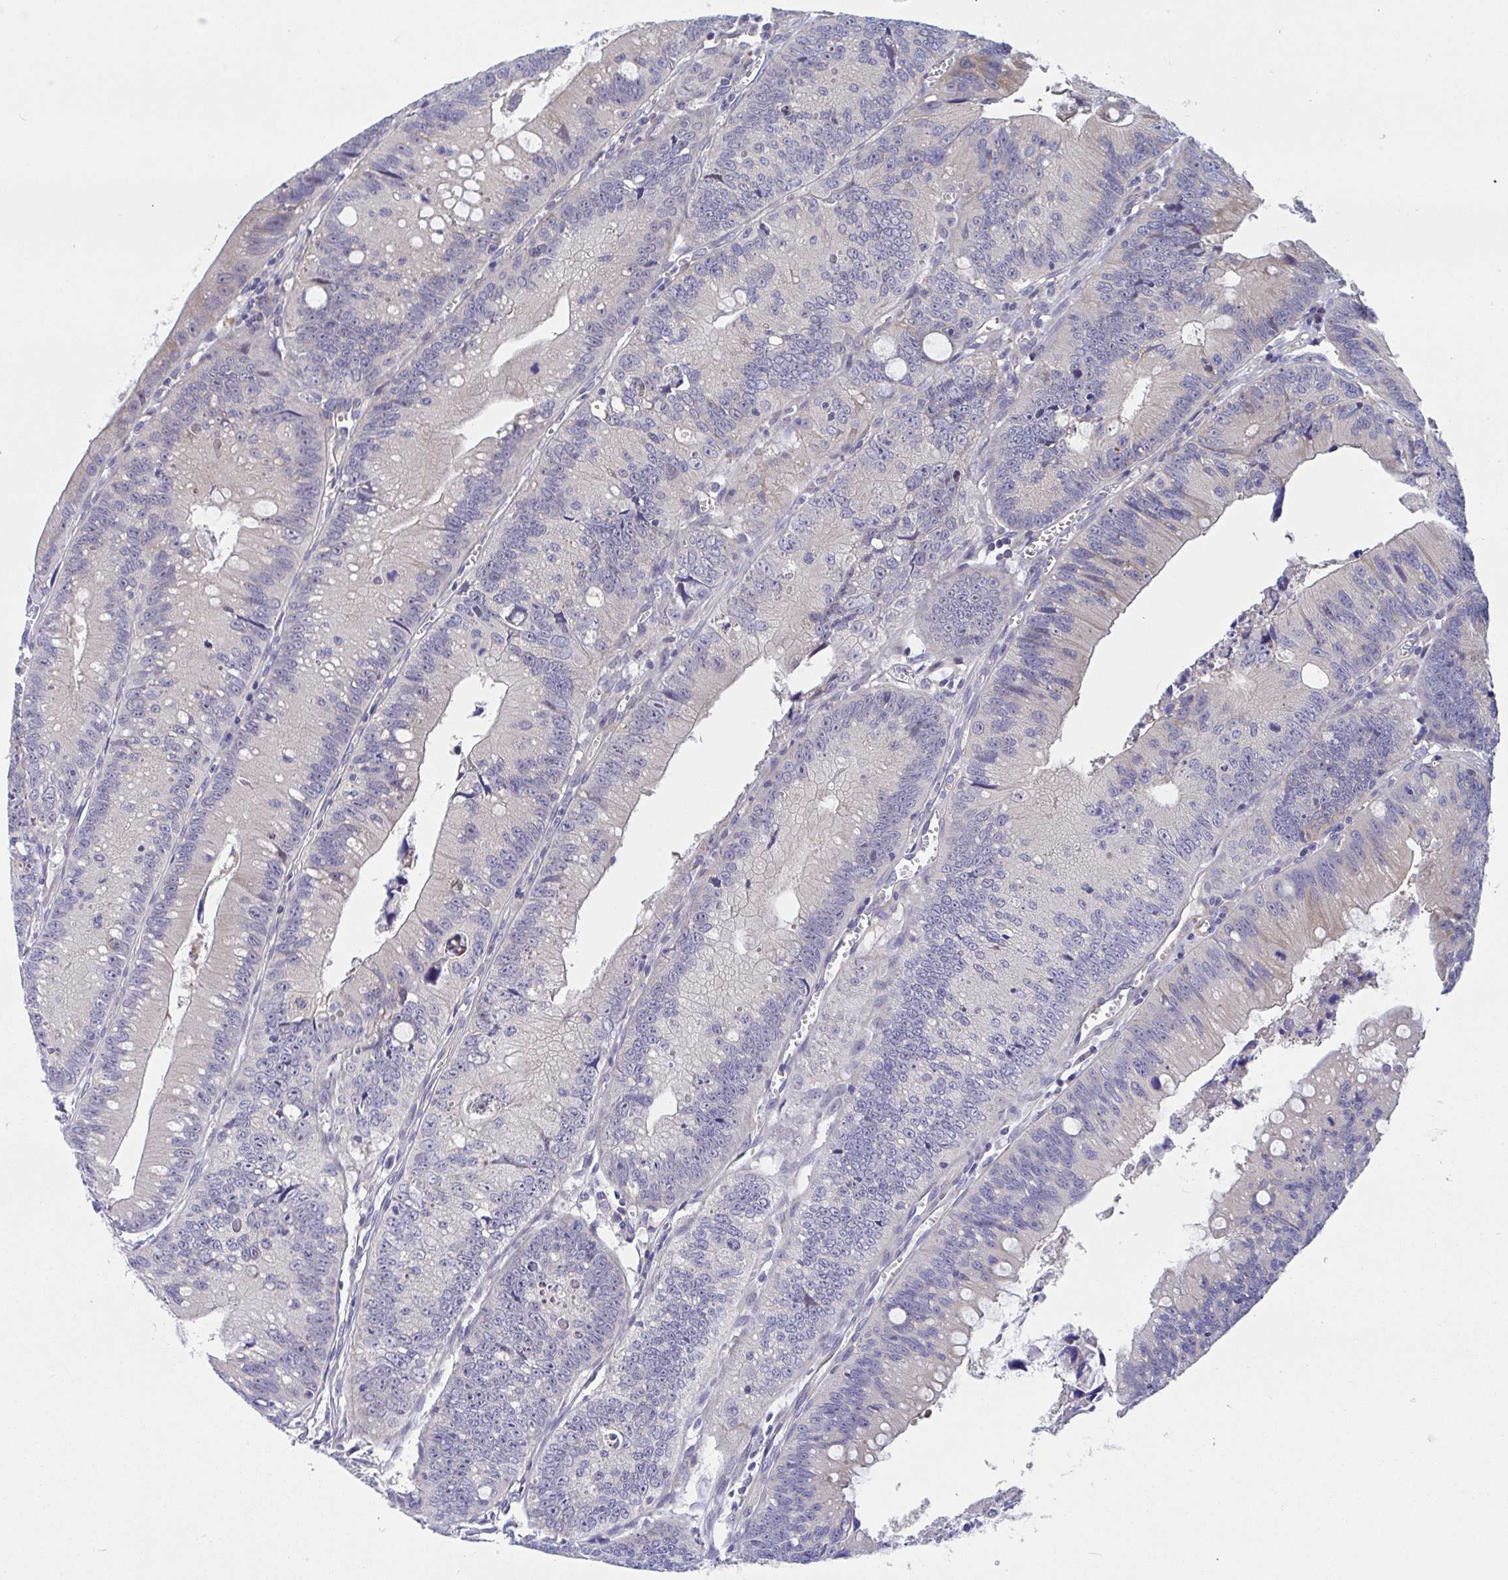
{"staining": {"intensity": "negative", "quantity": "none", "location": "none"}, "tissue": "colorectal cancer", "cell_type": "Tumor cells", "image_type": "cancer", "snomed": [{"axis": "morphology", "description": "Adenocarcinoma, NOS"}, {"axis": "topography", "description": "Rectum"}], "caption": "Tumor cells are negative for protein expression in human colorectal cancer (adenocarcinoma).", "gene": "P2RX3", "patient": {"sex": "female", "age": 81}}